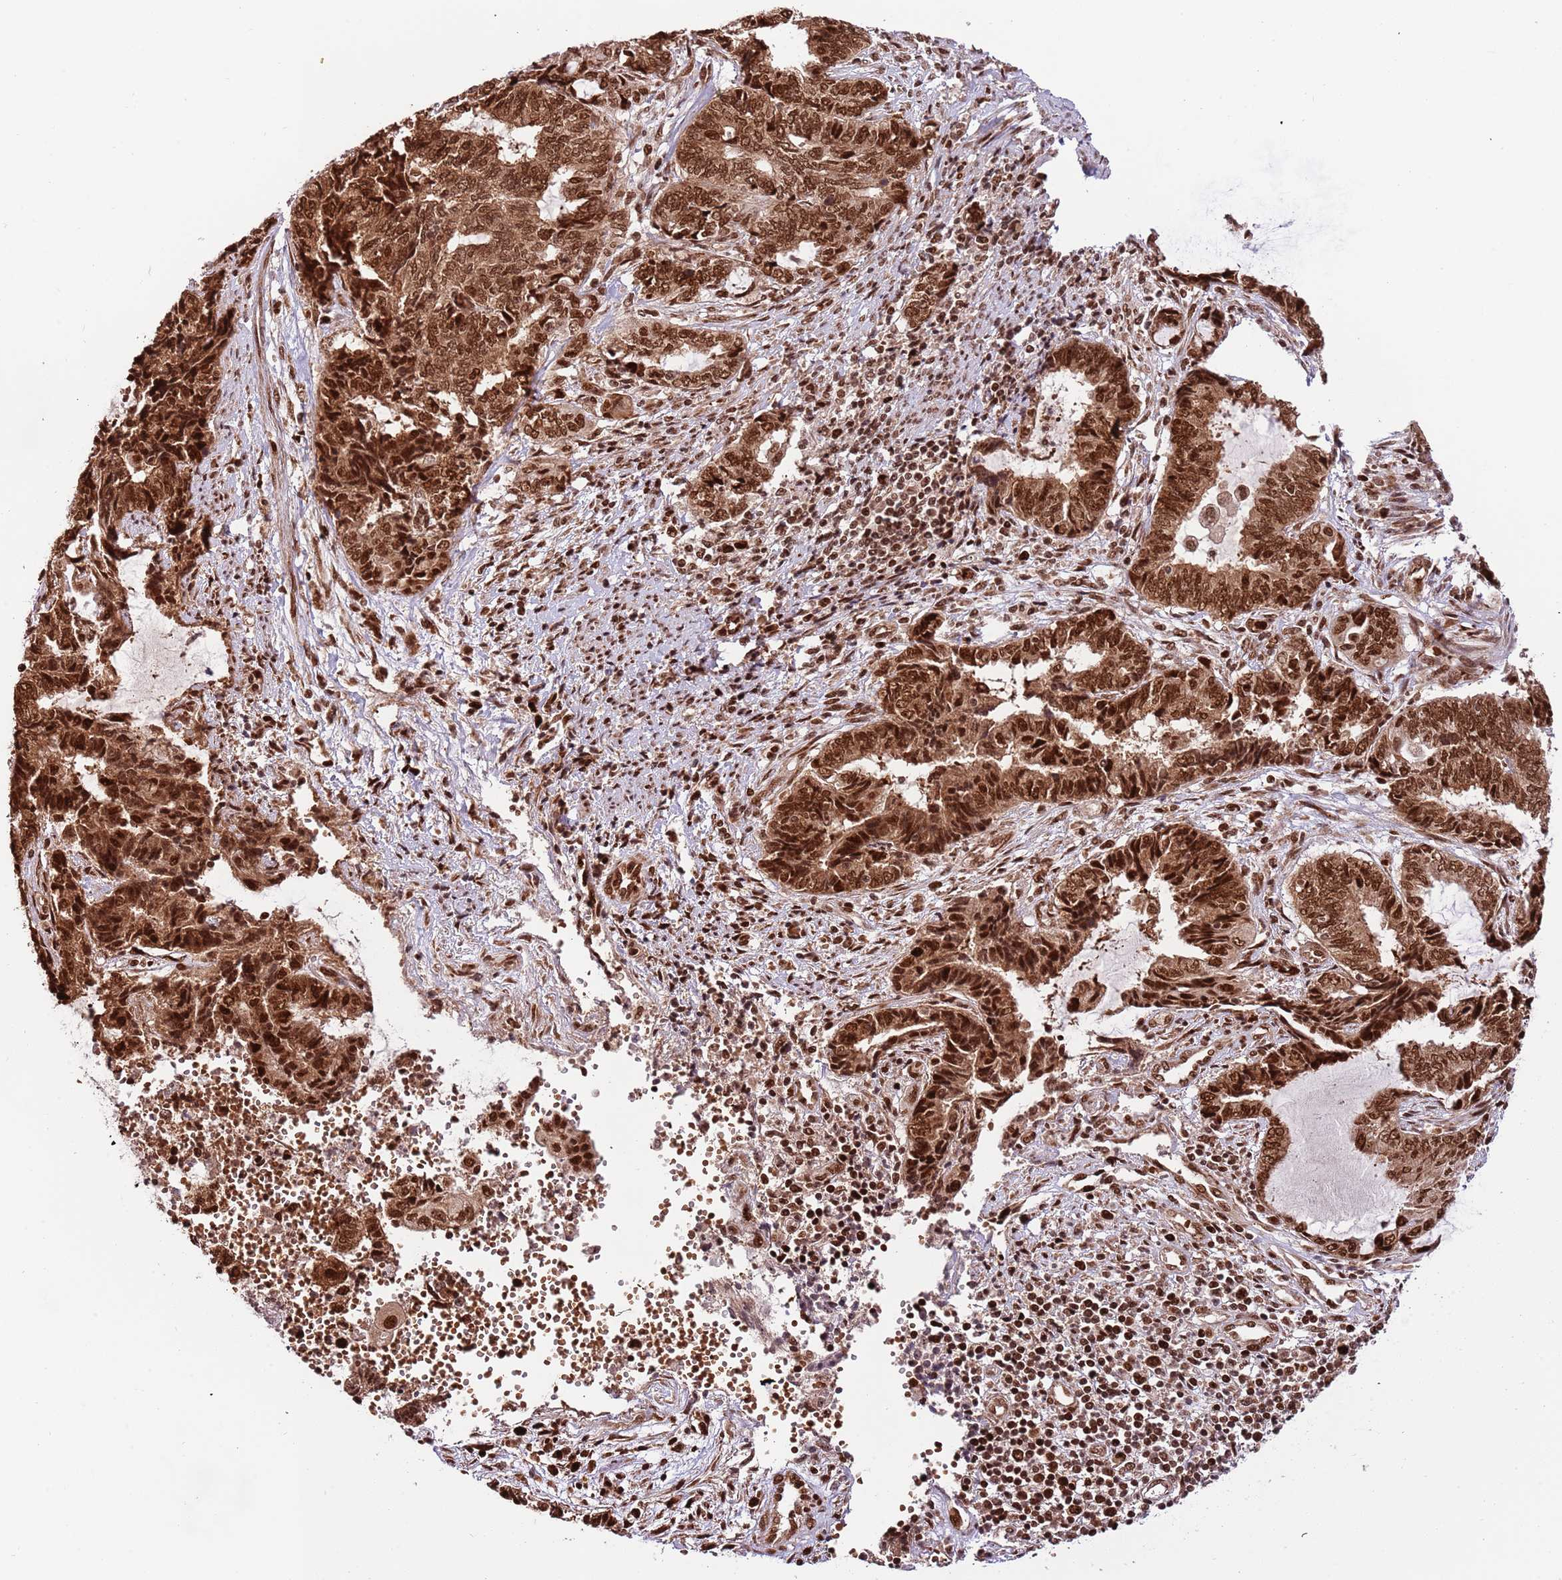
{"staining": {"intensity": "strong", "quantity": ">75%", "location": "cytoplasmic/membranous,nuclear"}, "tissue": "endometrial cancer", "cell_type": "Tumor cells", "image_type": "cancer", "snomed": [{"axis": "morphology", "description": "Adenocarcinoma, NOS"}, {"axis": "topography", "description": "Uterus"}, {"axis": "topography", "description": "Endometrium"}], "caption": "About >75% of tumor cells in endometrial cancer (adenocarcinoma) display strong cytoplasmic/membranous and nuclear protein expression as visualized by brown immunohistochemical staining.", "gene": "RIF1", "patient": {"sex": "female", "age": 70}}